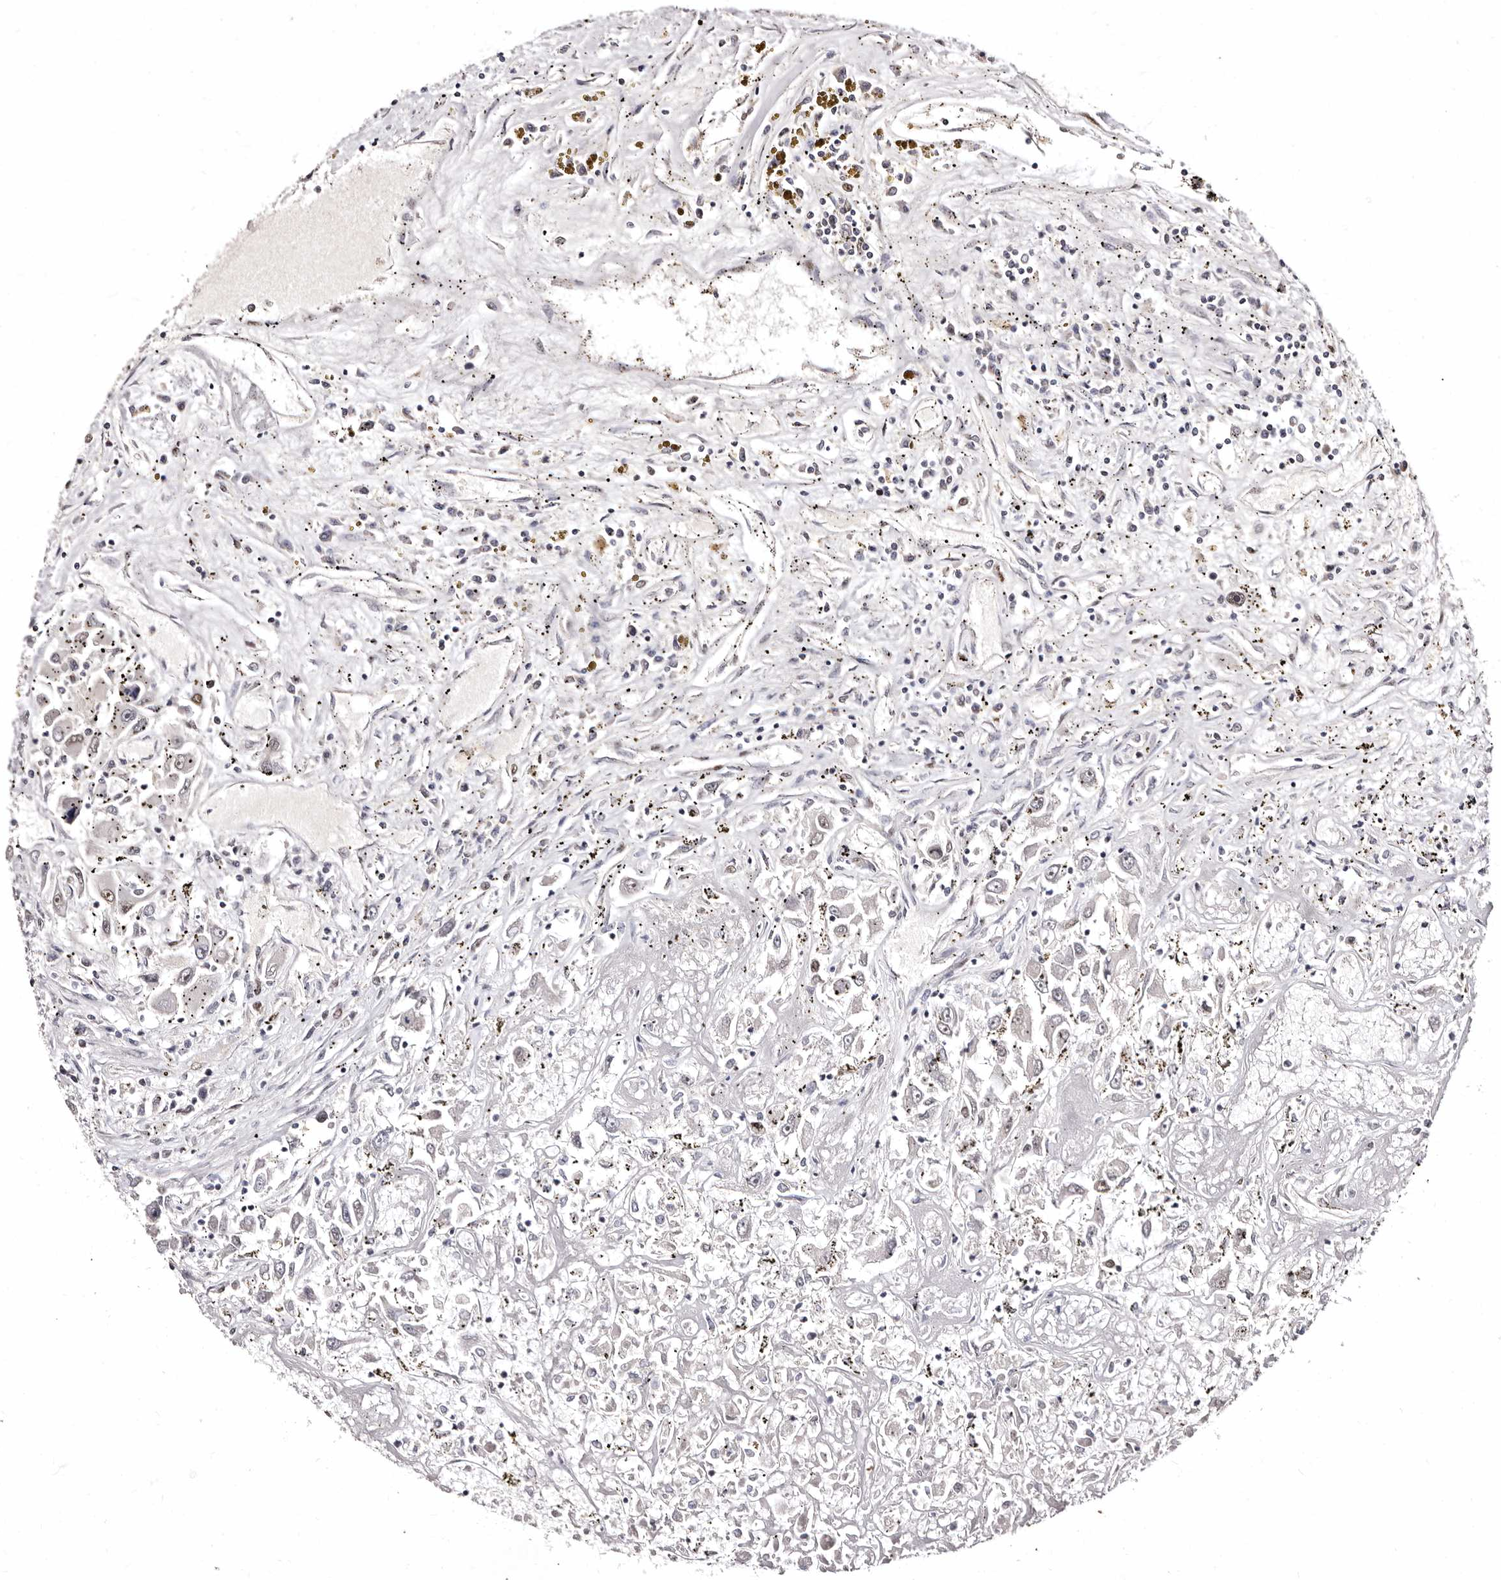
{"staining": {"intensity": "weak", "quantity": "<25%", "location": "nuclear"}, "tissue": "renal cancer", "cell_type": "Tumor cells", "image_type": "cancer", "snomed": [{"axis": "morphology", "description": "Adenocarcinoma, NOS"}, {"axis": "topography", "description": "Kidney"}], "caption": "An image of human adenocarcinoma (renal) is negative for staining in tumor cells.", "gene": "ANAPC11", "patient": {"sex": "female", "age": 52}}